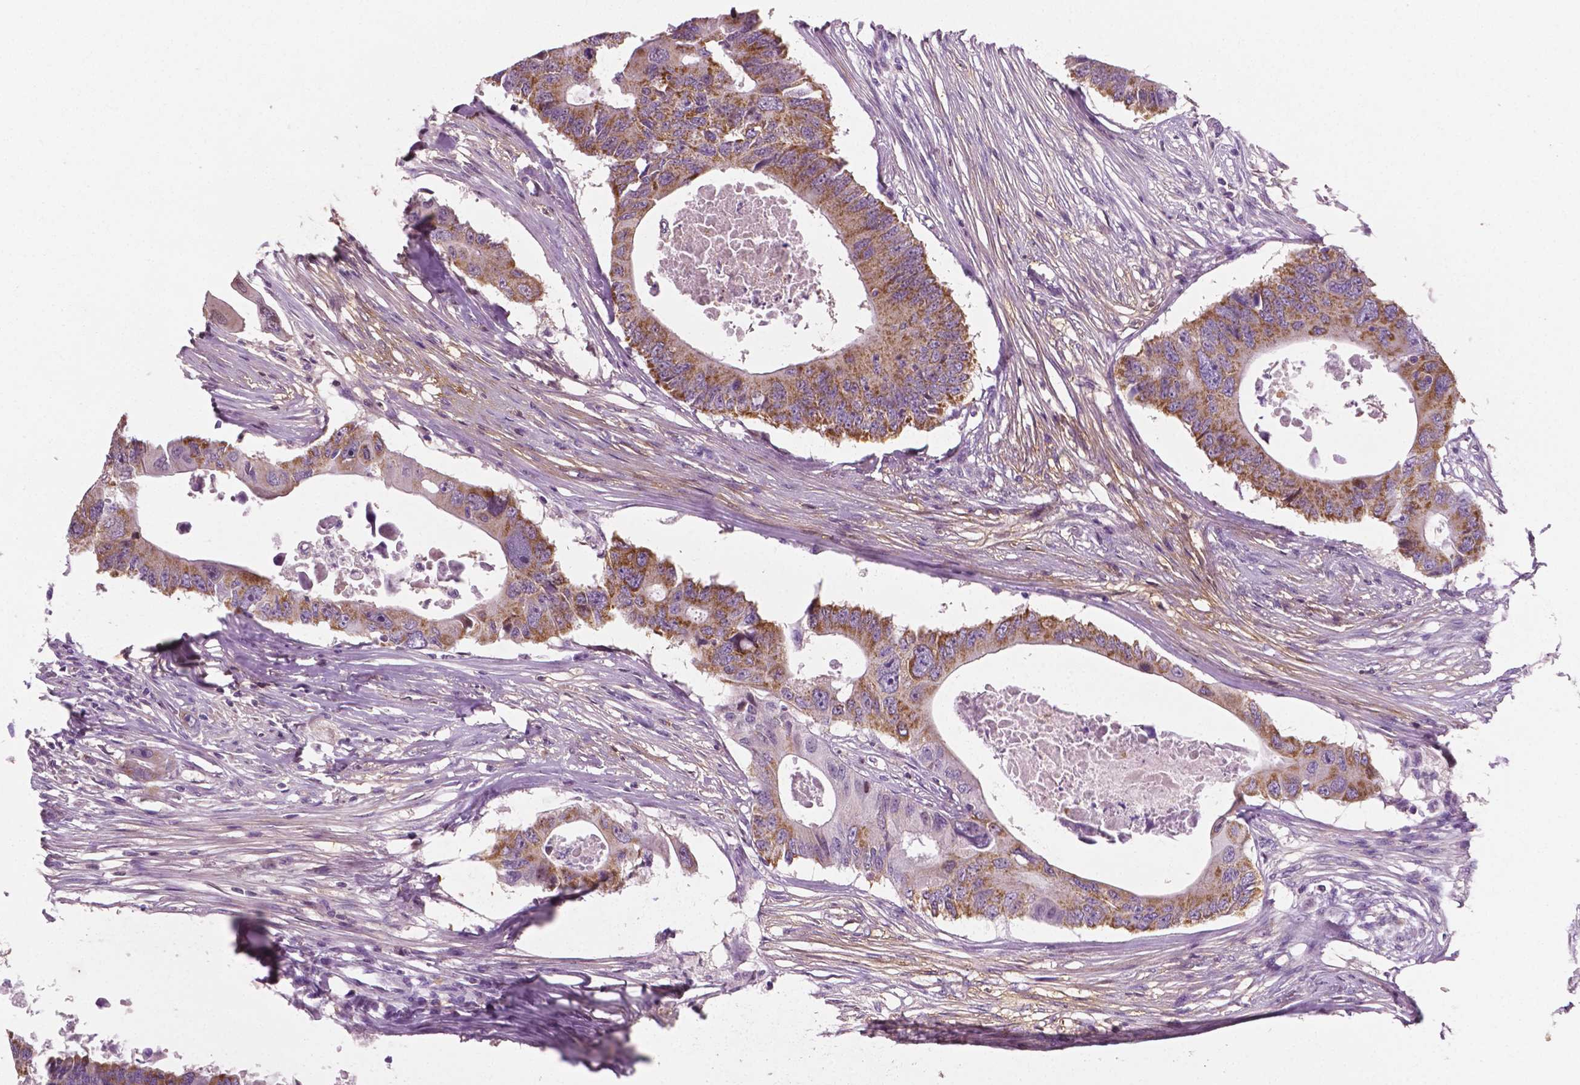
{"staining": {"intensity": "moderate", "quantity": ">75%", "location": "cytoplasmic/membranous"}, "tissue": "colorectal cancer", "cell_type": "Tumor cells", "image_type": "cancer", "snomed": [{"axis": "morphology", "description": "Adenocarcinoma, NOS"}, {"axis": "topography", "description": "Colon"}], "caption": "Brown immunohistochemical staining in colorectal adenocarcinoma reveals moderate cytoplasmic/membranous positivity in approximately >75% of tumor cells.", "gene": "PTX3", "patient": {"sex": "male", "age": 71}}